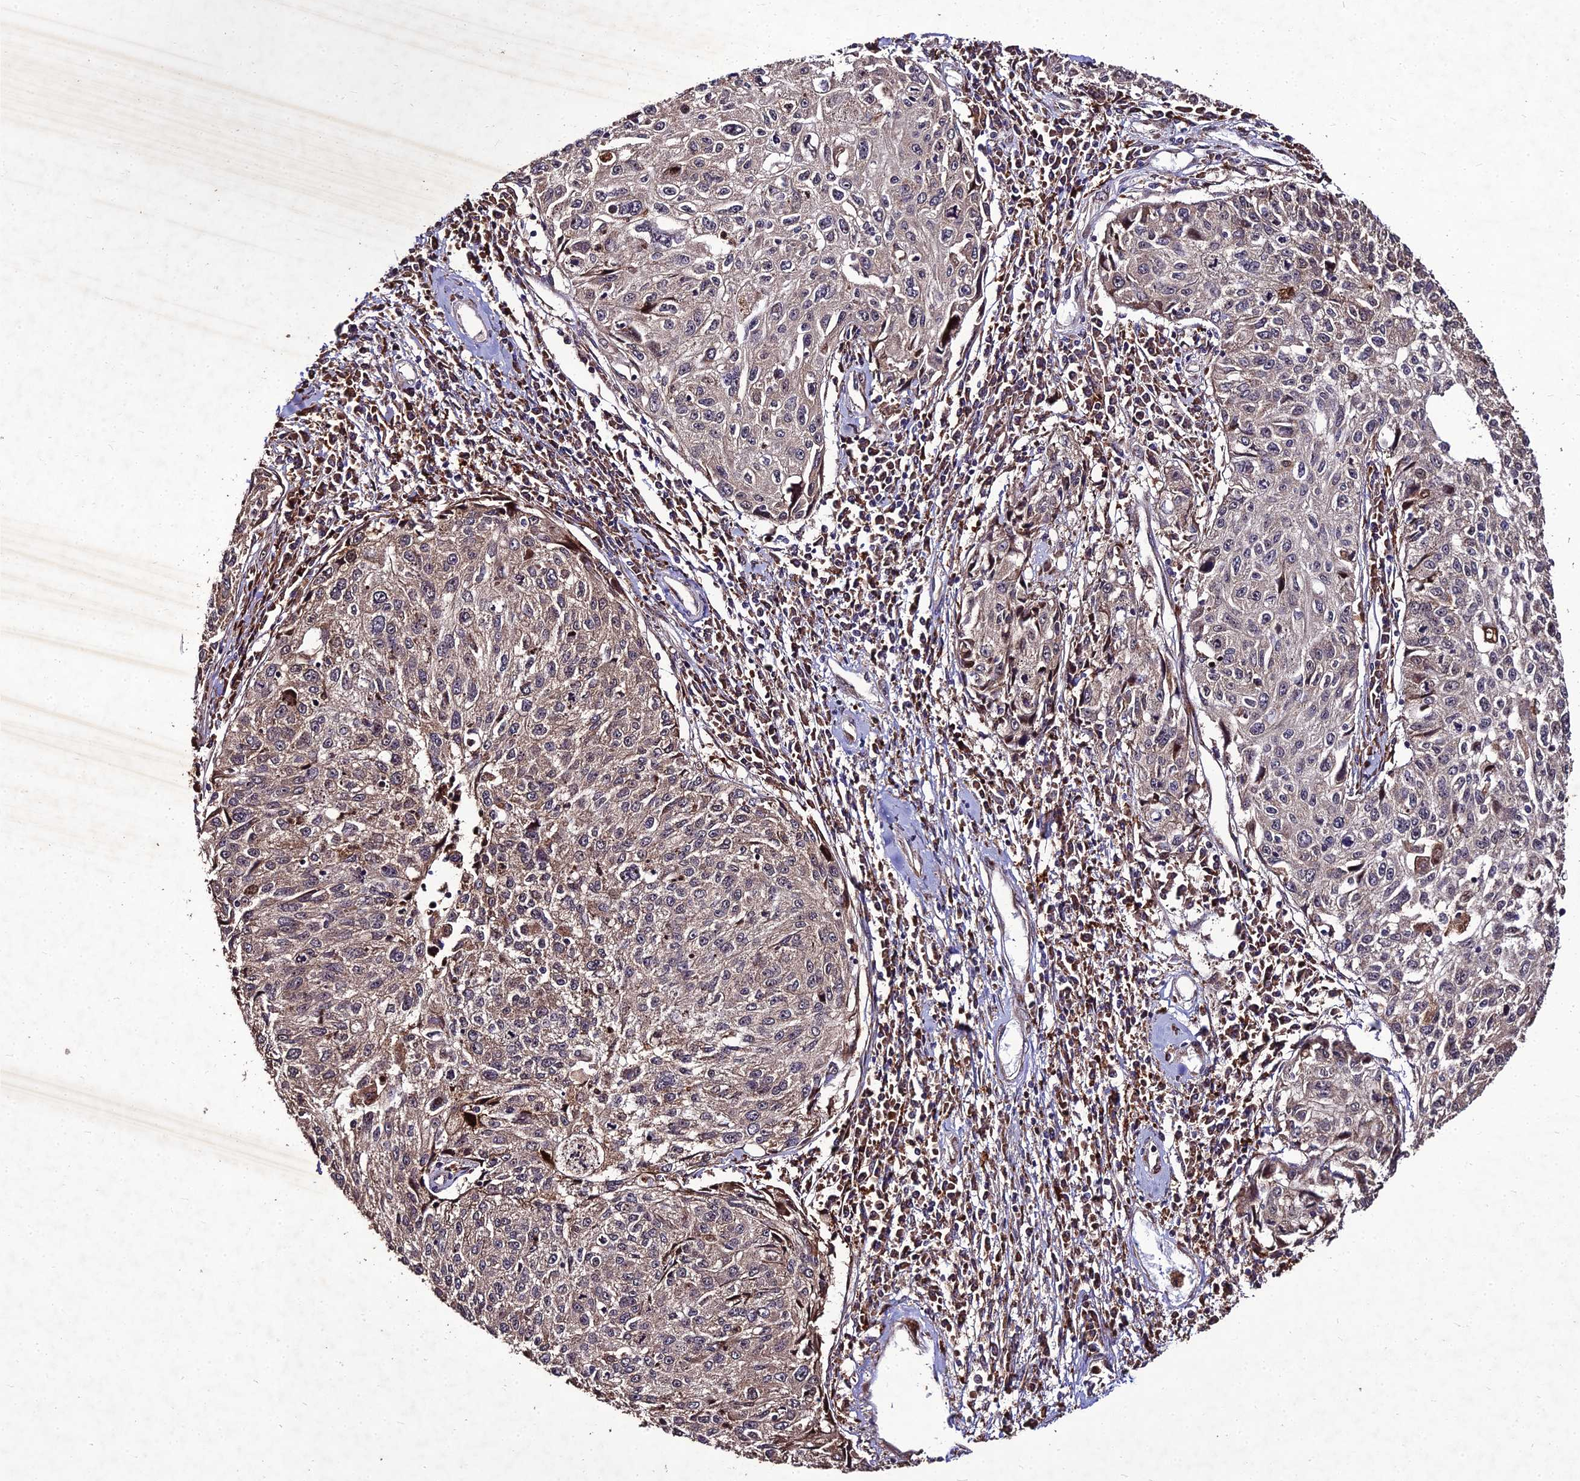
{"staining": {"intensity": "weak", "quantity": "<25%", "location": "cytoplasmic/membranous"}, "tissue": "cervical cancer", "cell_type": "Tumor cells", "image_type": "cancer", "snomed": [{"axis": "morphology", "description": "Squamous cell carcinoma, NOS"}, {"axis": "topography", "description": "Cervix"}], "caption": "An immunohistochemistry (IHC) image of cervical cancer (squamous cell carcinoma) is shown. There is no staining in tumor cells of cervical cancer (squamous cell carcinoma).", "gene": "ZNF766", "patient": {"sex": "female", "age": 57}}